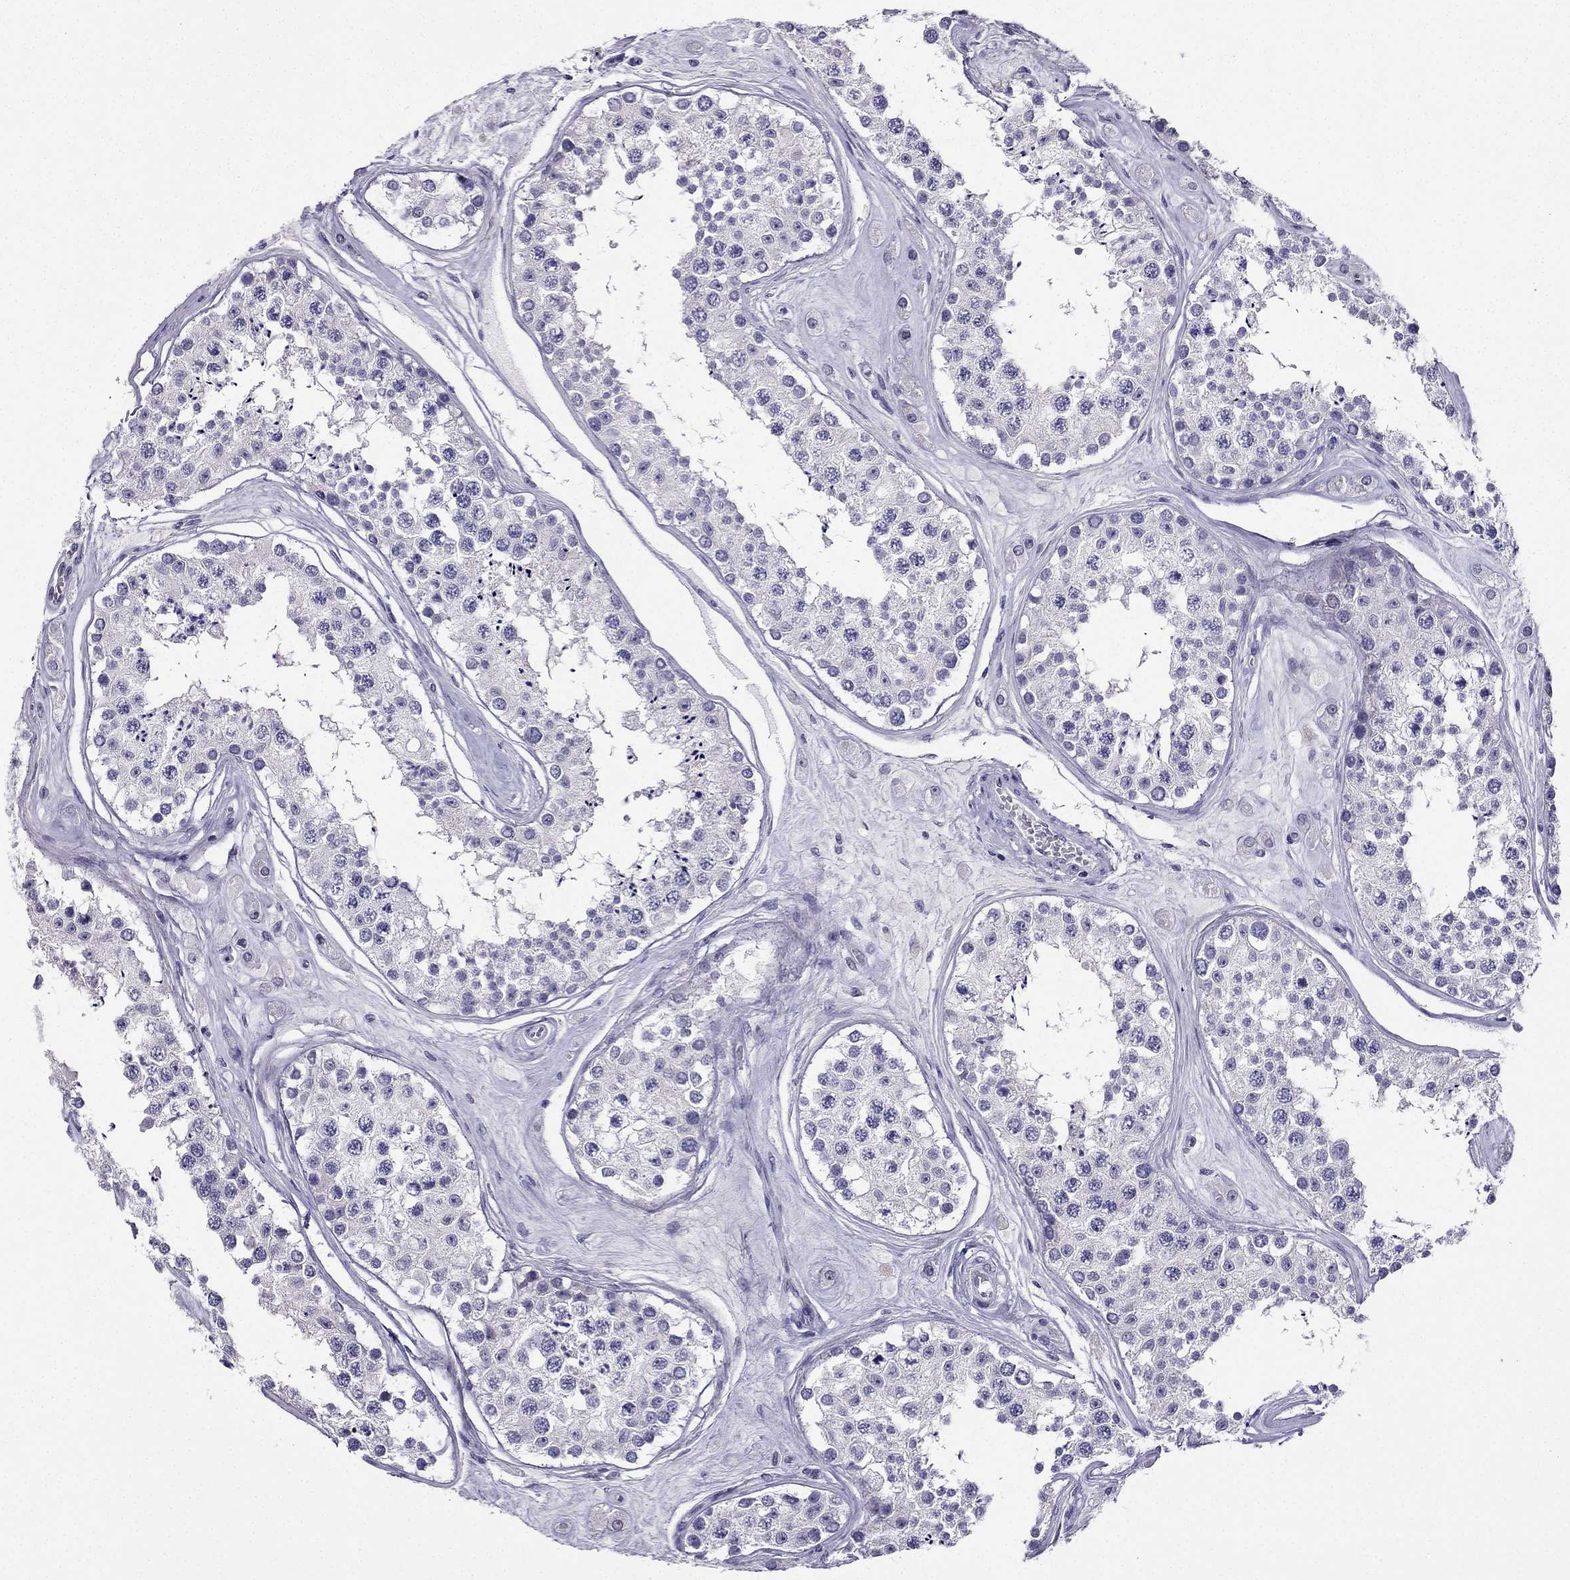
{"staining": {"intensity": "negative", "quantity": "none", "location": "none"}, "tissue": "testis", "cell_type": "Cells in seminiferous ducts", "image_type": "normal", "snomed": [{"axis": "morphology", "description": "Normal tissue, NOS"}, {"axis": "topography", "description": "Testis"}], "caption": "A histopathology image of human testis is negative for staining in cells in seminiferous ducts. The staining was performed using DAB (3,3'-diaminobenzidine) to visualize the protein expression in brown, while the nuclei were stained in blue with hematoxylin (Magnification: 20x).", "gene": "KCNJ10", "patient": {"sex": "male", "age": 25}}